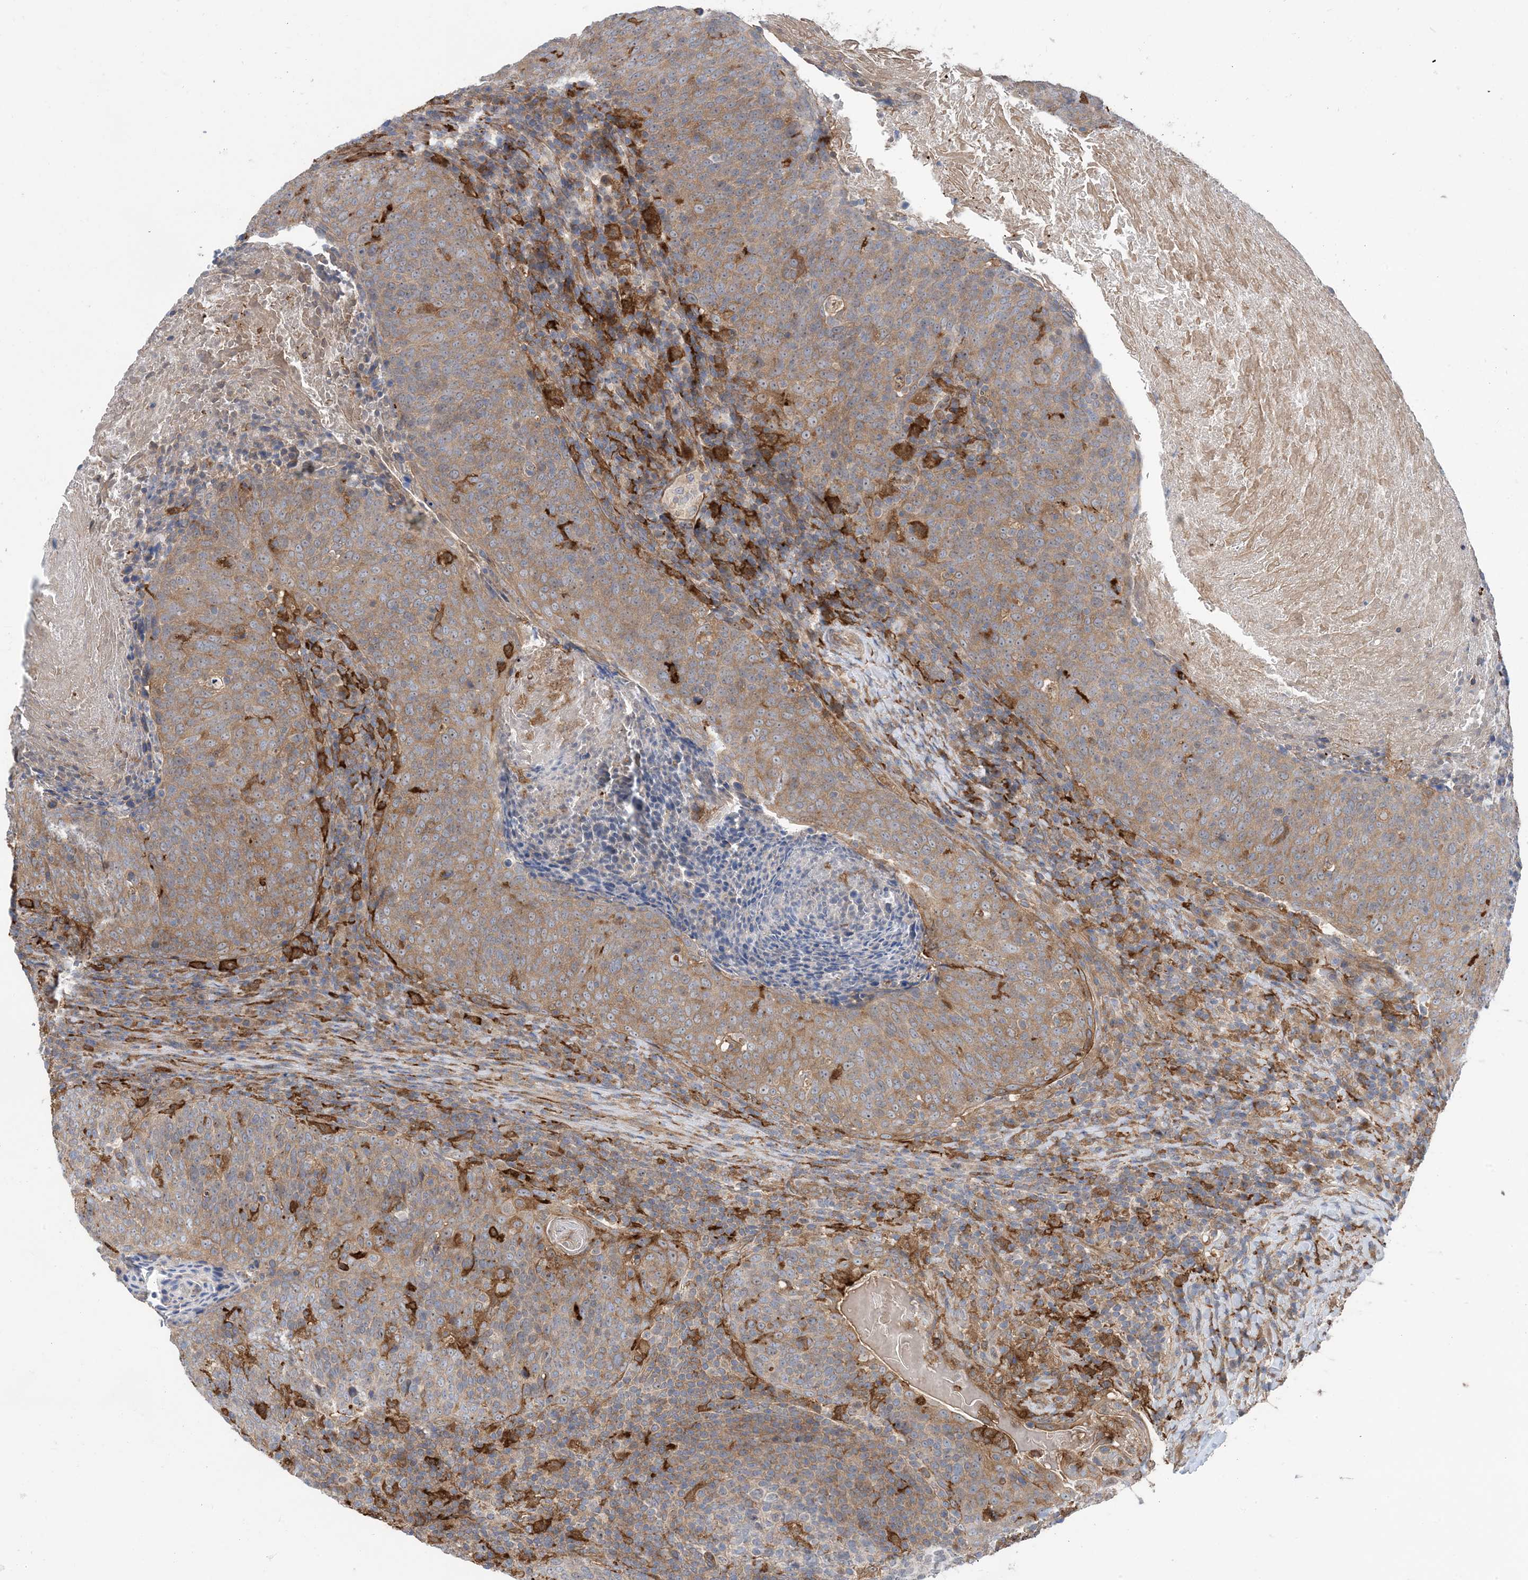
{"staining": {"intensity": "weak", "quantity": ">75%", "location": "cytoplasmic/membranous"}, "tissue": "head and neck cancer", "cell_type": "Tumor cells", "image_type": "cancer", "snomed": [{"axis": "morphology", "description": "Squamous cell carcinoma, NOS"}, {"axis": "morphology", "description": "Squamous cell carcinoma, metastatic, NOS"}, {"axis": "topography", "description": "Lymph node"}, {"axis": "topography", "description": "Head-Neck"}], "caption": "Brown immunohistochemical staining in human head and neck cancer displays weak cytoplasmic/membranous staining in about >75% of tumor cells.", "gene": "HS1BP3", "patient": {"sex": "male", "age": 62}}